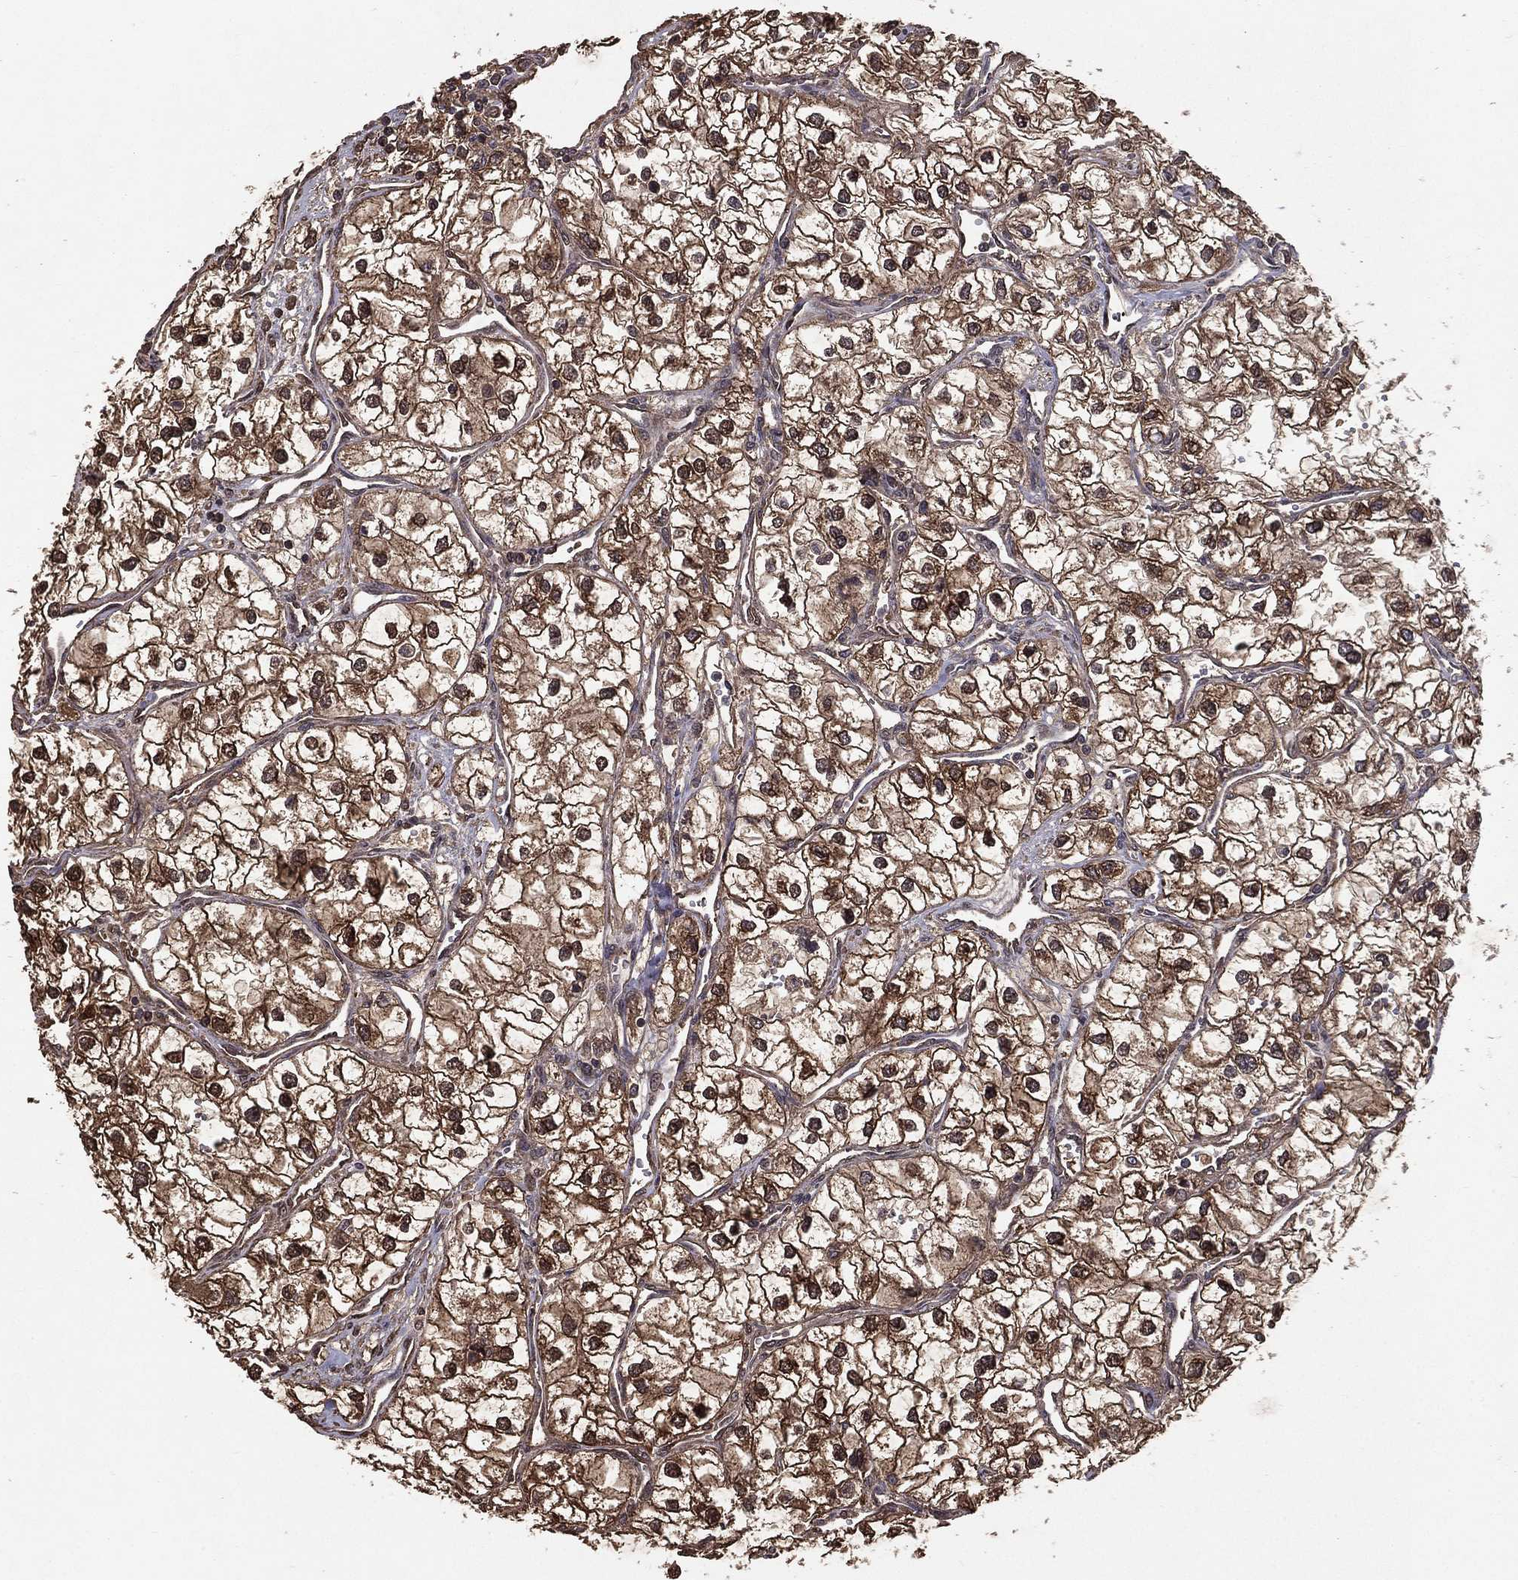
{"staining": {"intensity": "moderate", "quantity": ">75%", "location": "cytoplasmic/membranous"}, "tissue": "renal cancer", "cell_type": "Tumor cells", "image_type": "cancer", "snomed": [{"axis": "morphology", "description": "Adenocarcinoma, NOS"}, {"axis": "topography", "description": "Kidney"}], "caption": "IHC micrograph of neoplastic tissue: human renal cancer stained using IHC exhibits medium levels of moderate protein expression localized specifically in the cytoplasmic/membranous of tumor cells, appearing as a cytoplasmic/membranous brown color.", "gene": "CERS2", "patient": {"sex": "male", "age": 59}}